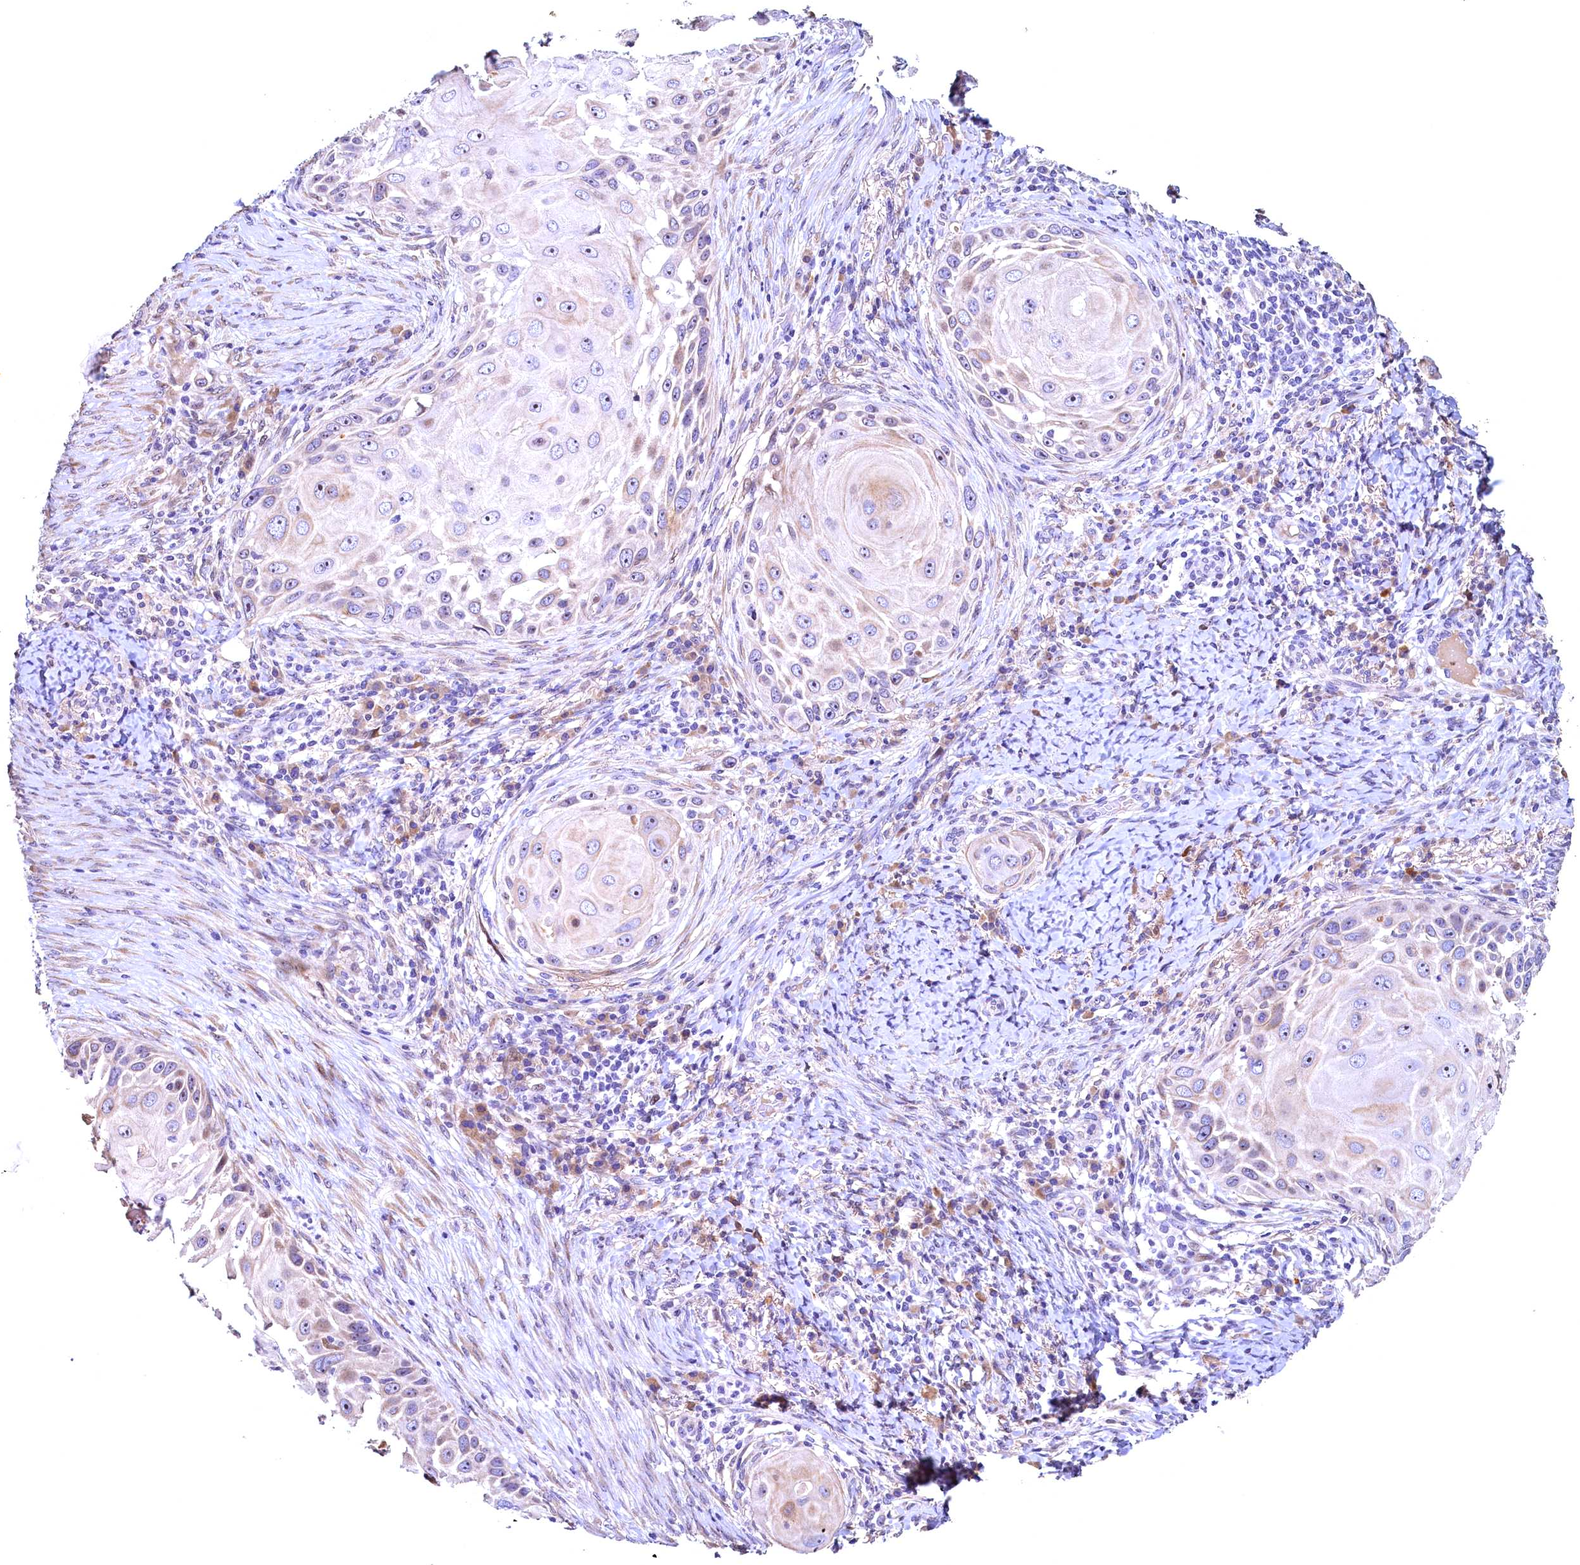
{"staining": {"intensity": "weak", "quantity": "<25%", "location": "cytoplasmic/membranous"}, "tissue": "skin cancer", "cell_type": "Tumor cells", "image_type": "cancer", "snomed": [{"axis": "morphology", "description": "Squamous cell carcinoma, NOS"}, {"axis": "topography", "description": "Skin"}], "caption": "Immunohistochemistry (IHC) photomicrograph of squamous cell carcinoma (skin) stained for a protein (brown), which exhibits no positivity in tumor cells.", "gene": "LATS2", "patient": {"sex": "female", "age": 44}}